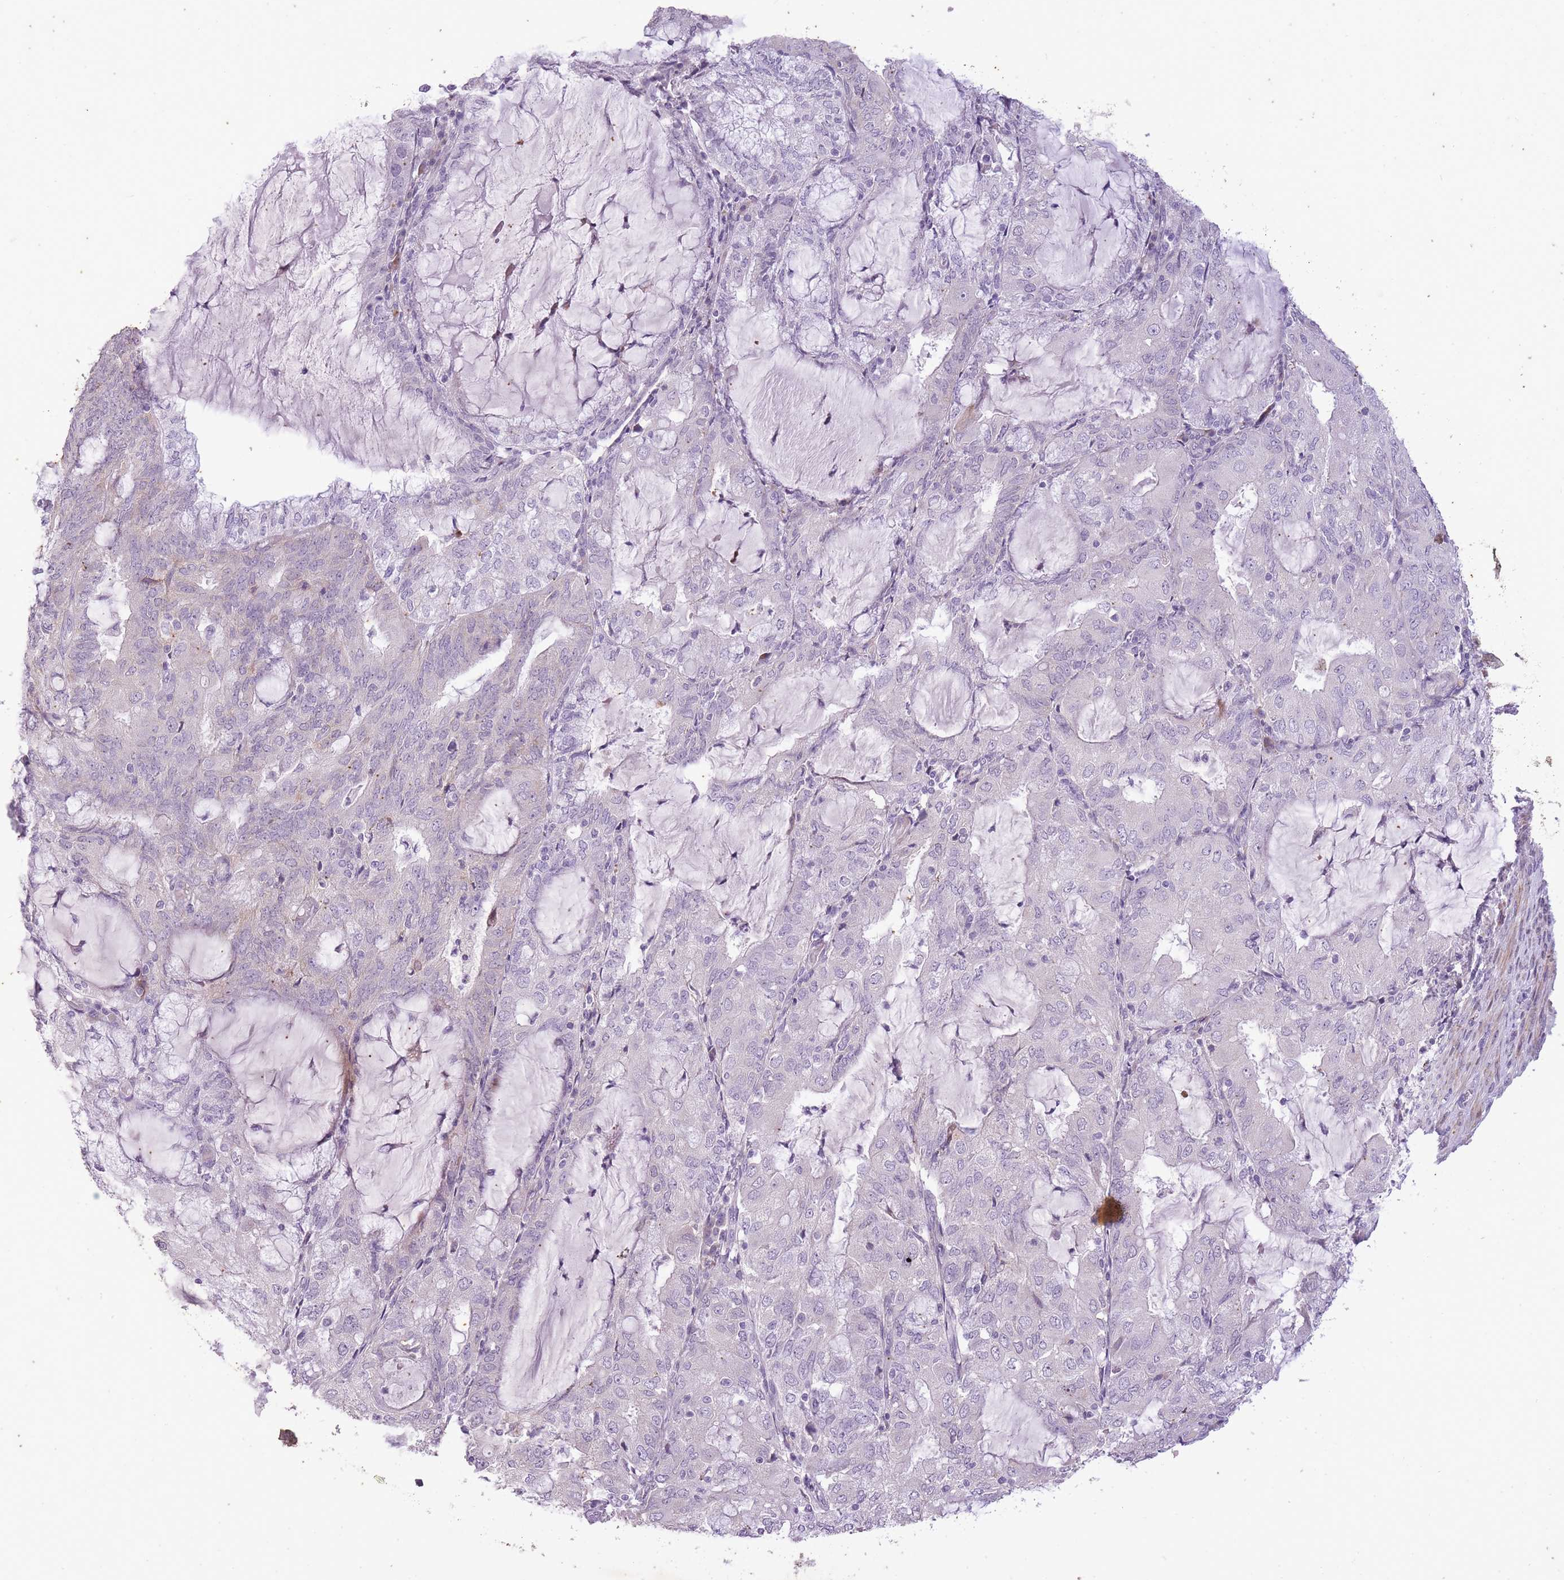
{"staining": {"intensity": "negative", "quantity": "none", "location": "none"}, "tissue": "endometrial cancer", "cell_type": "Tumor cells", "image_type": "cancer", "snomed": [{"axis": "morphology", "description": "Adenocarcinoma, NOS"}, {"axis": "topography", "description": "Endometrium"}], "caption": "The image reveals no significant staining in tumor cells of endometrial cancer.", "gene": "CNTNAP3", "patient": {"sex": "female", "age": 81}}